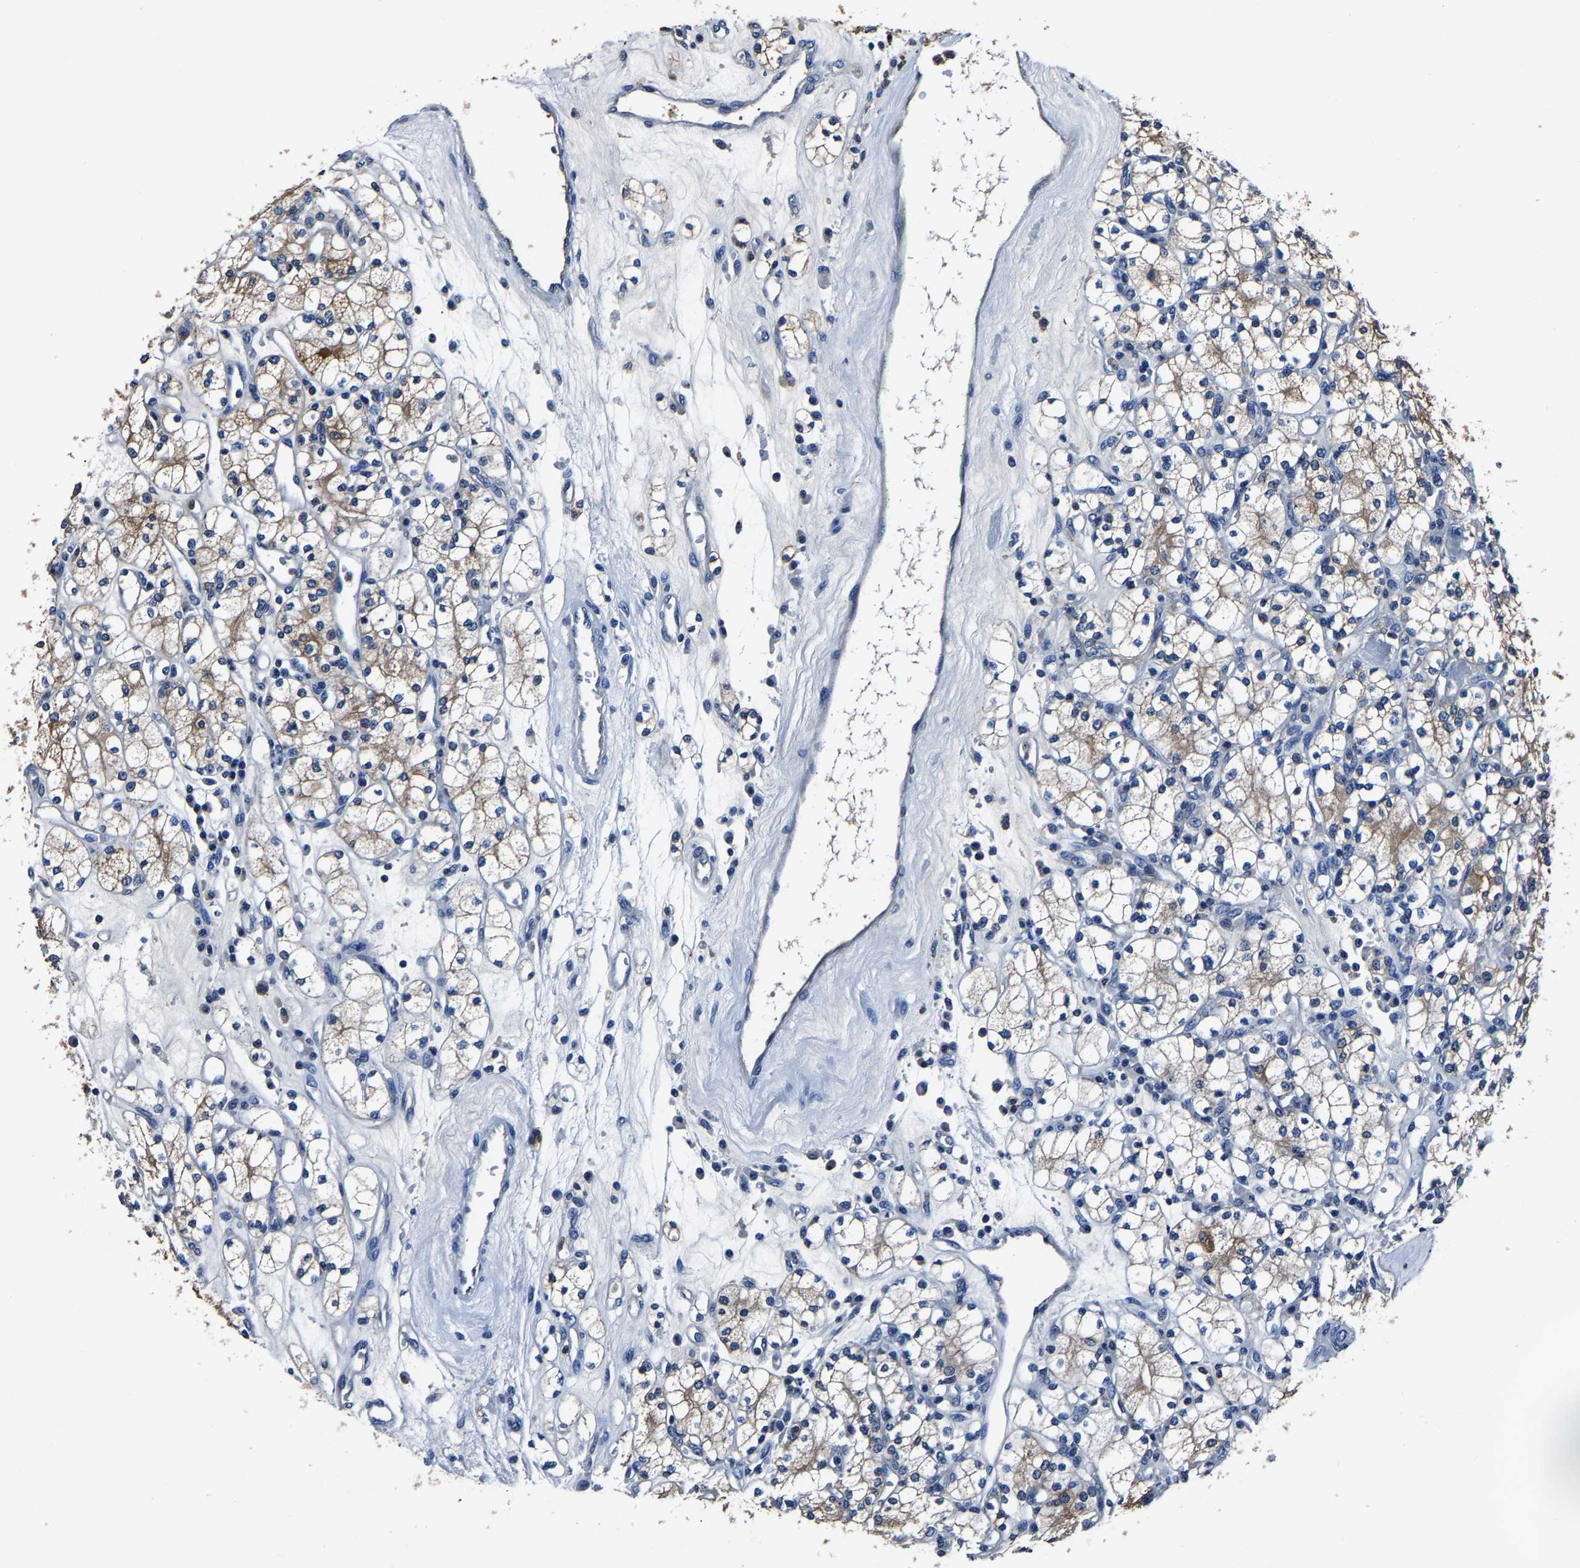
{"staining": {"intensity": "moderate", "quantity": ">75%", "location": "cytoplasmic/membranous"}, "tissue": "renal cancer", "cell_type": "Tumor cells", "image_type": "cancer", "snomed": [{"axis": "morphology", "description": "Adenocarcinoma, NOS"}, {"axis": "topography", "description": "Kidney"}], "caption": "Protein expression analysis of human renal cancer (adenocarcinoma) reveals moderate cytoplasmic/membranous expression in approximately >75% of tumor cells.", "gene": "ALDOB", "patient": {"sex": "male", "age": 77}}